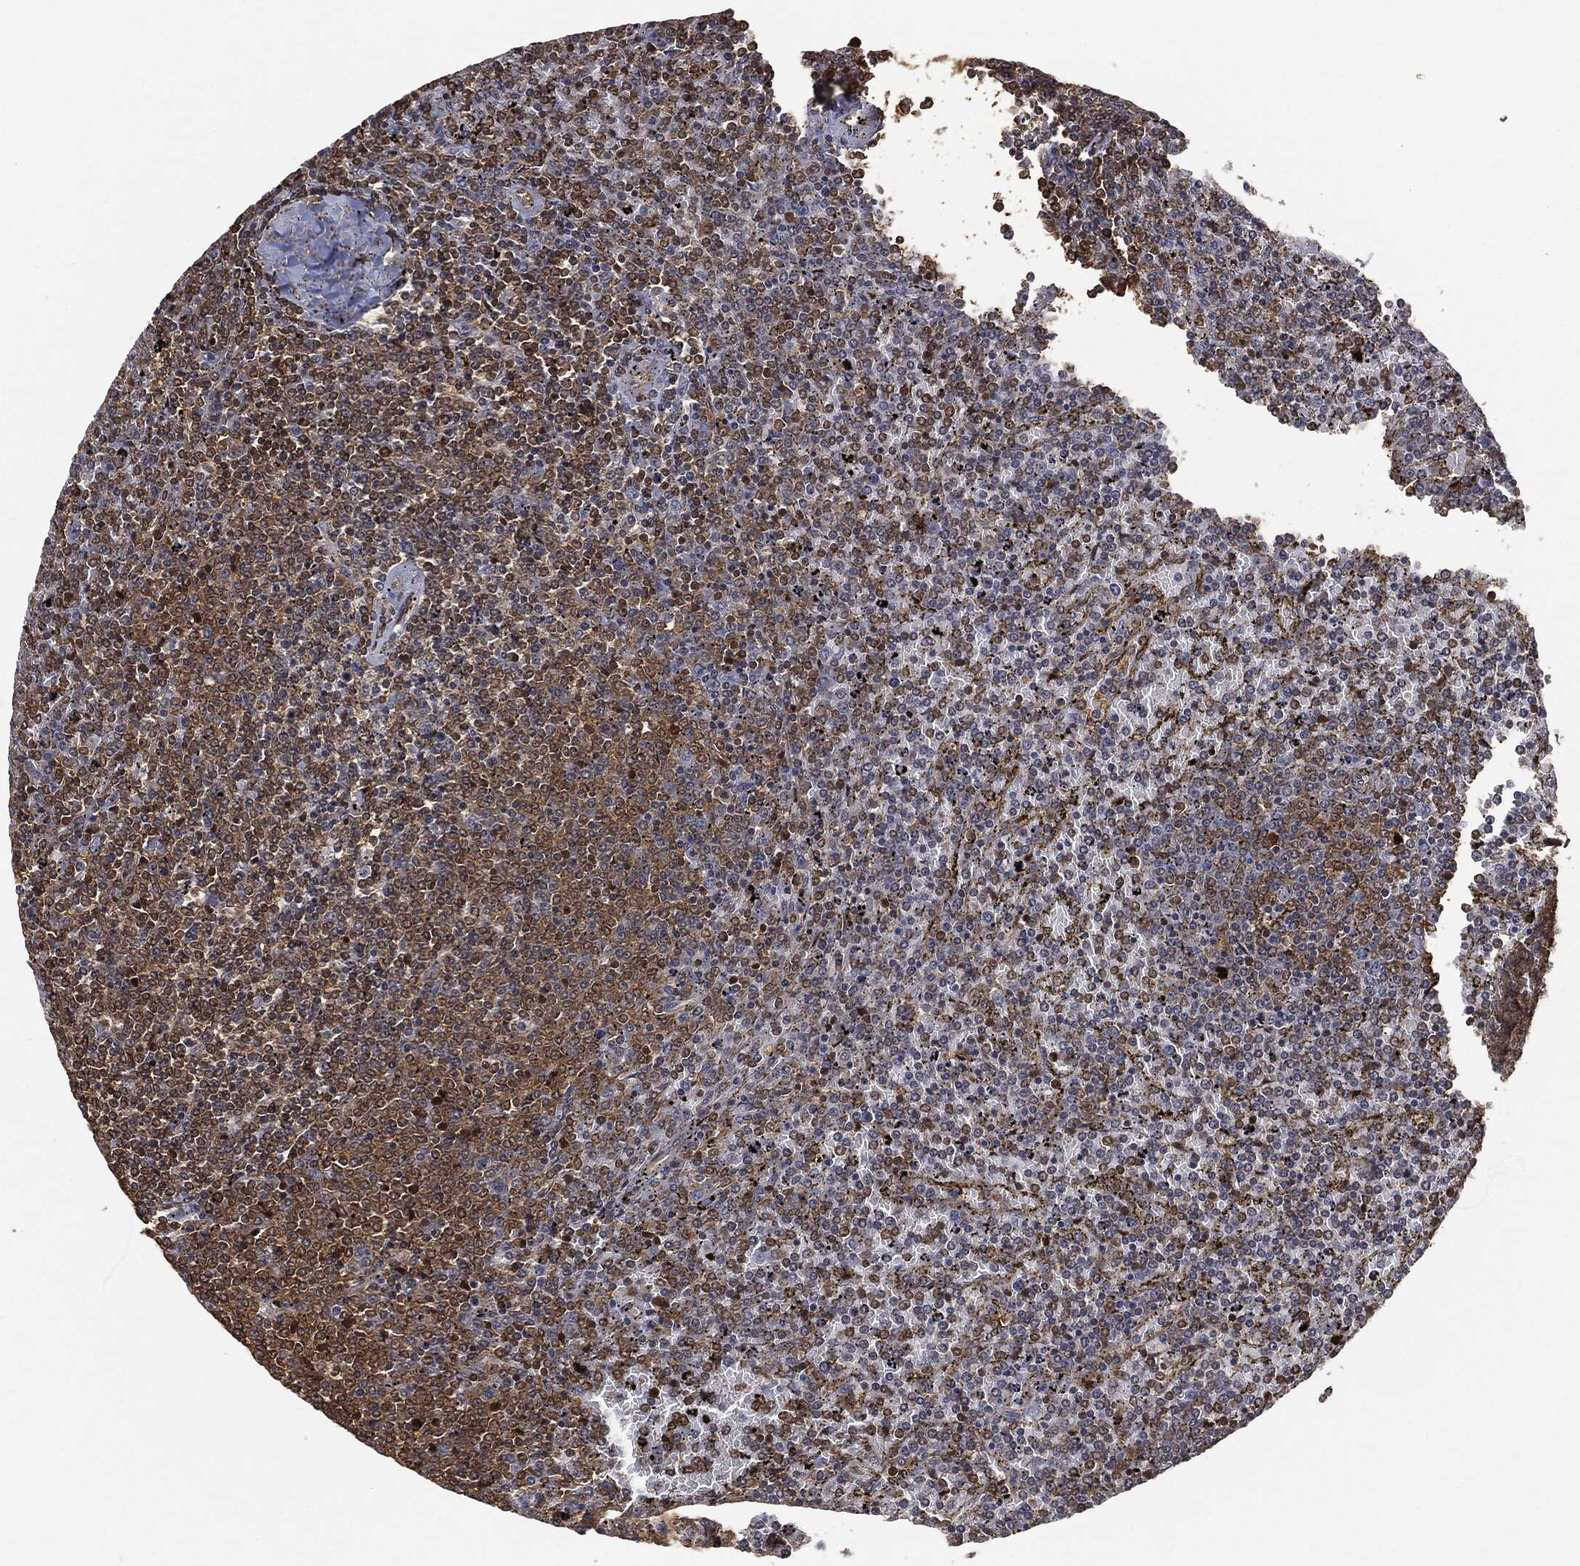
{"staining": {"intensity": "moderate", "quantity": "25%-75%", "location": "cytoplasmic/membranous"}, "tissue": "lymphoma", "cell_type": "Tumor cells", "image_type": "cancer", "snomed": [{"axis": "morphology", "description": "Malignant lymphoma, non-Hodgkin's type, Low grade"}, {"axis": "topography", "description": "Spleen"}], "caption": "Lymphoma stained with DAB (3,3'-diaminobenzidine) immunohistochemistry (IHC) exhibits medium levels of moderate cytoplasmic/membranous staining in about 25%-75% of tumor cells.", "gene": "PSMB10", "patient": {"sex": "female", "age": 77}}